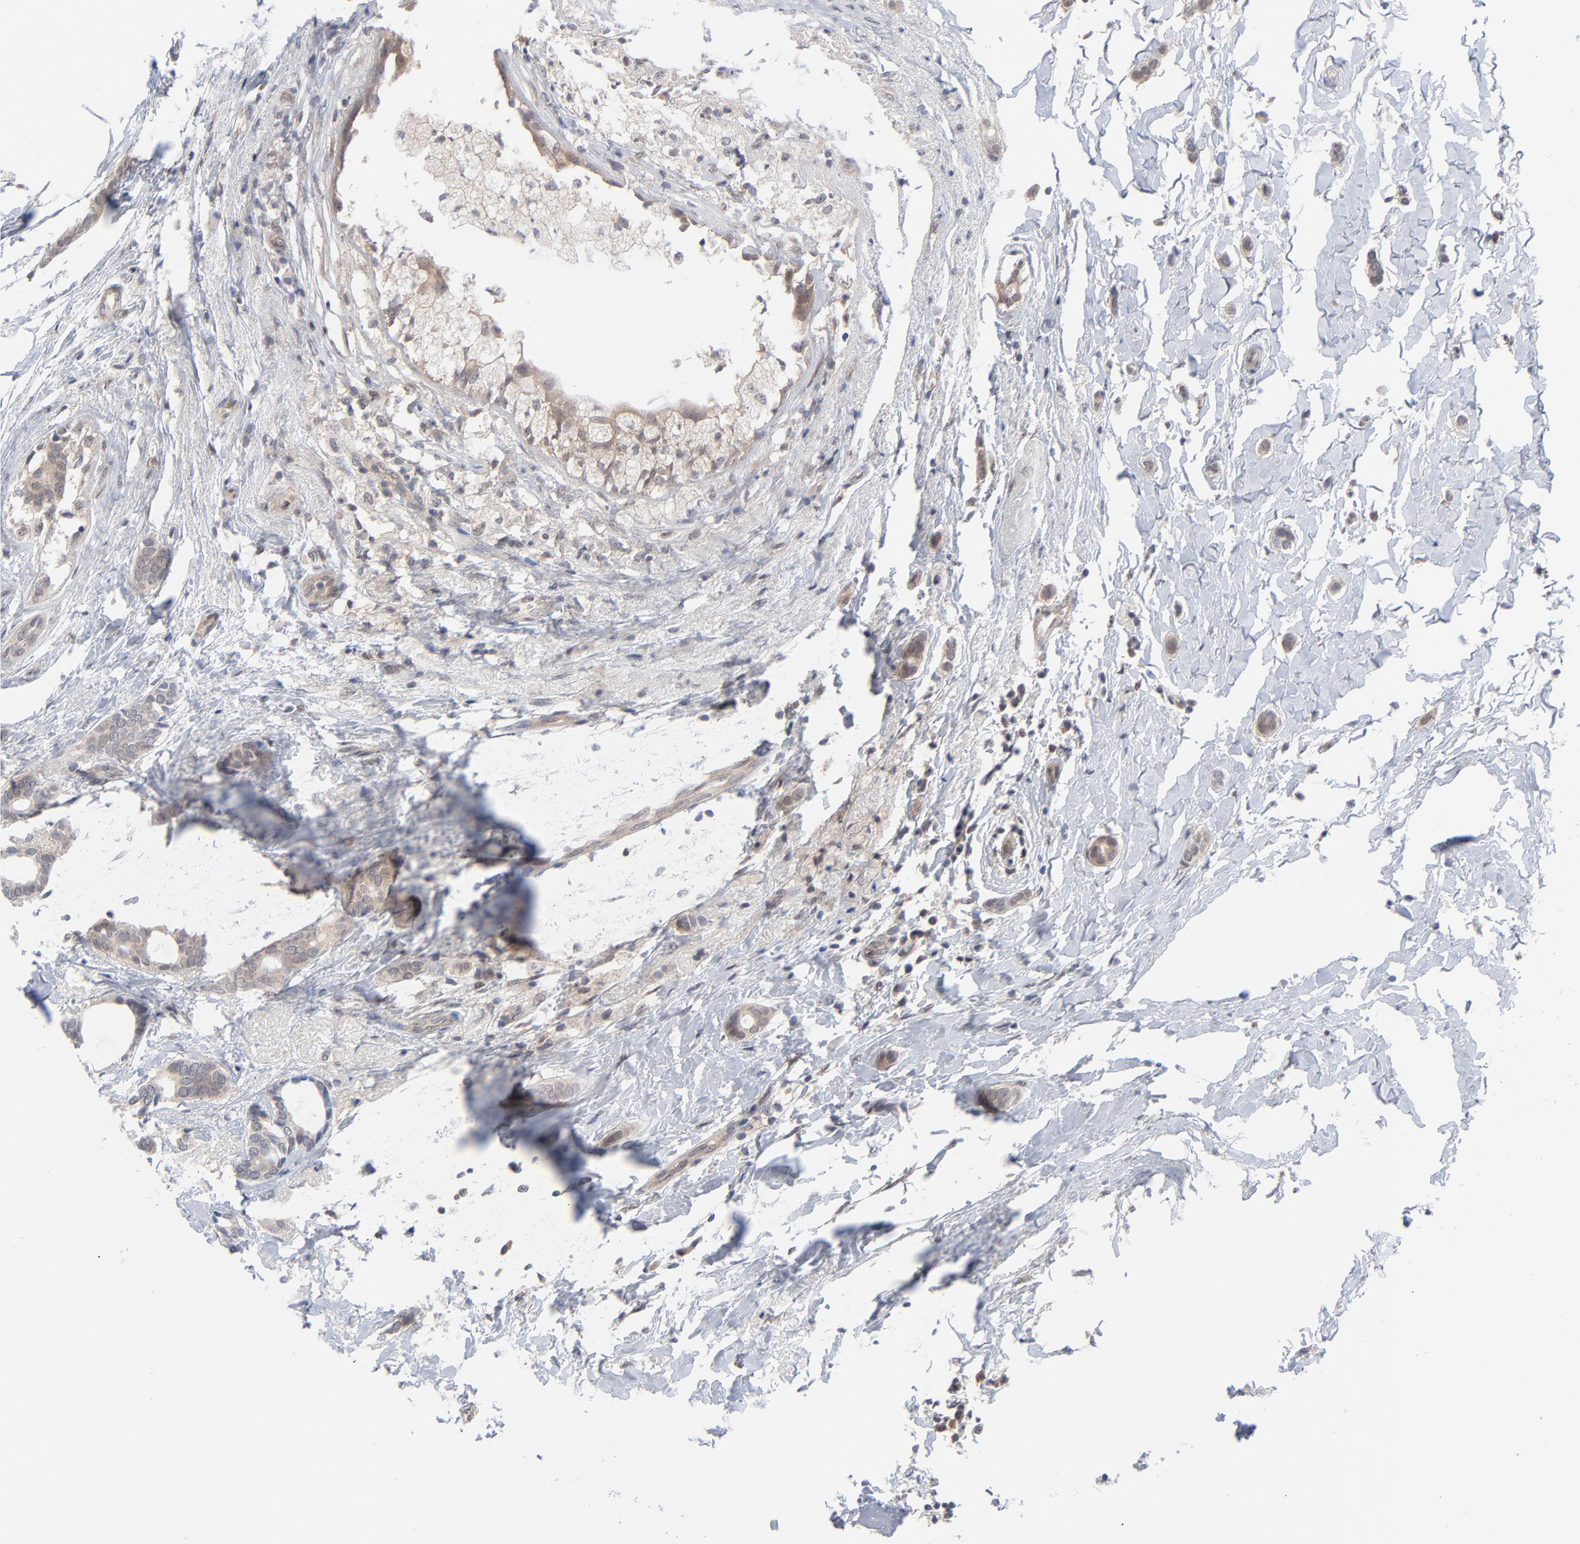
{"staining": {"intensity": "weak", "quantity": ">75%", "location": "cytoplasmic/membranous"}, "tissue": "breast cancer", "cell_type": "Tumor cells", "image_type": "cancer", "snomed": [{"axis": "morphology", "description": "Duct carcinoma"}, {"axis": "topography", "description": "Breast"}], "caption": "Immunohistochemistry micrograph of breast cancer (infiltrating ductal carcinoma) stained for a protein (brown), which shows low levels of weak cytoplasmic/membranous positivity in approximately >75% of tumor cells.", "gene": "RPS6KB1", "patient": {"sex": "female", "age": 54}}